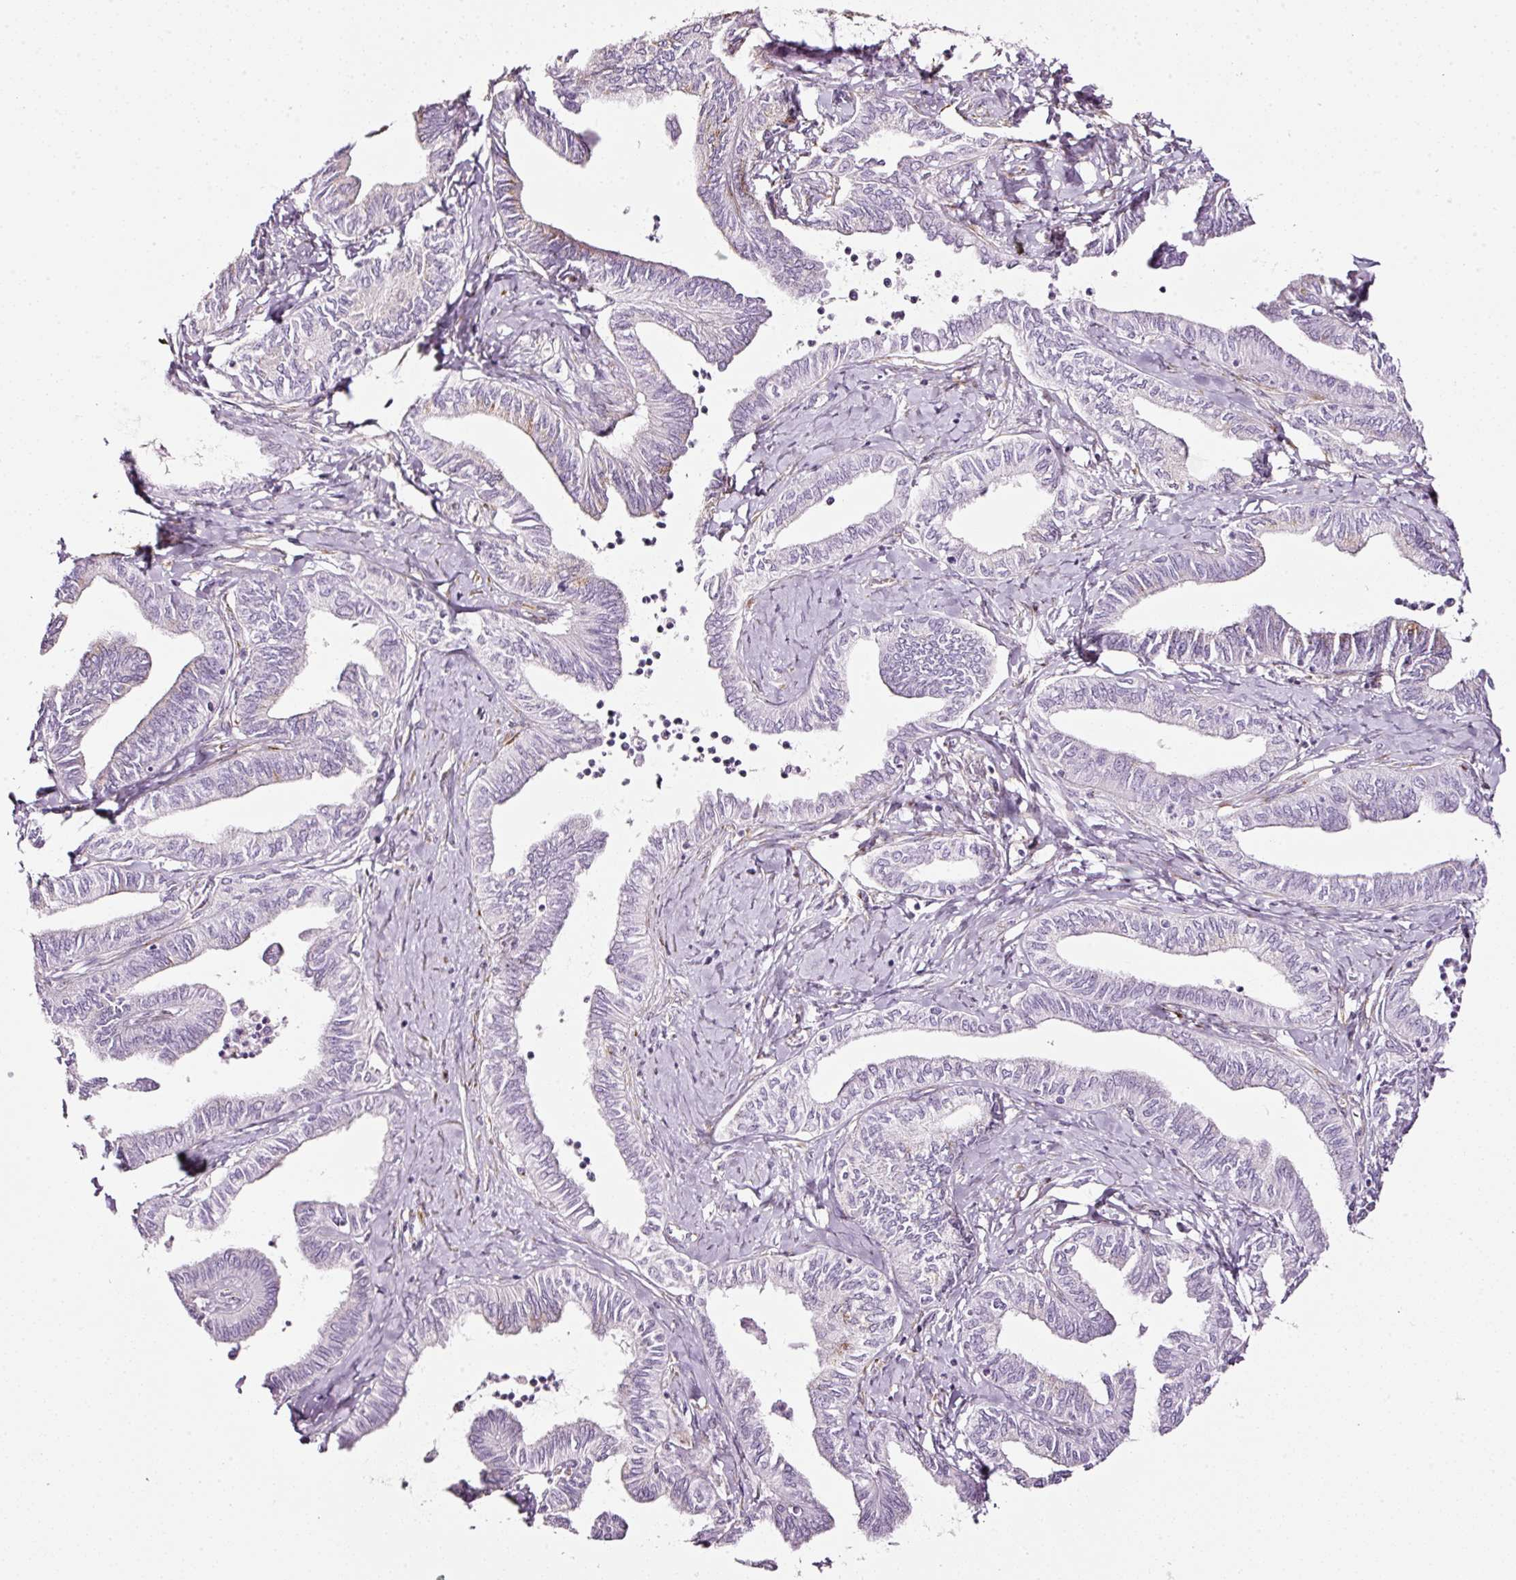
{"staining": {"intensity": "weak", "quantity": "<25%", "location": "cytoplasmic/membranous"}, "tissue": "ovarian cancer", "cell_type": "Tumor cells", "image_type": "cancer", "snomed": [{"axis": "morphology", "description": "Carcinoma, endometroid"}, {"axis": "topography", "description": "Ovary"}], "caption": "Tumor cells show no significant protein positivity in ovarian cancer.", "gene": "SDF4", "patient": {"sex": "female", "age": 70}}